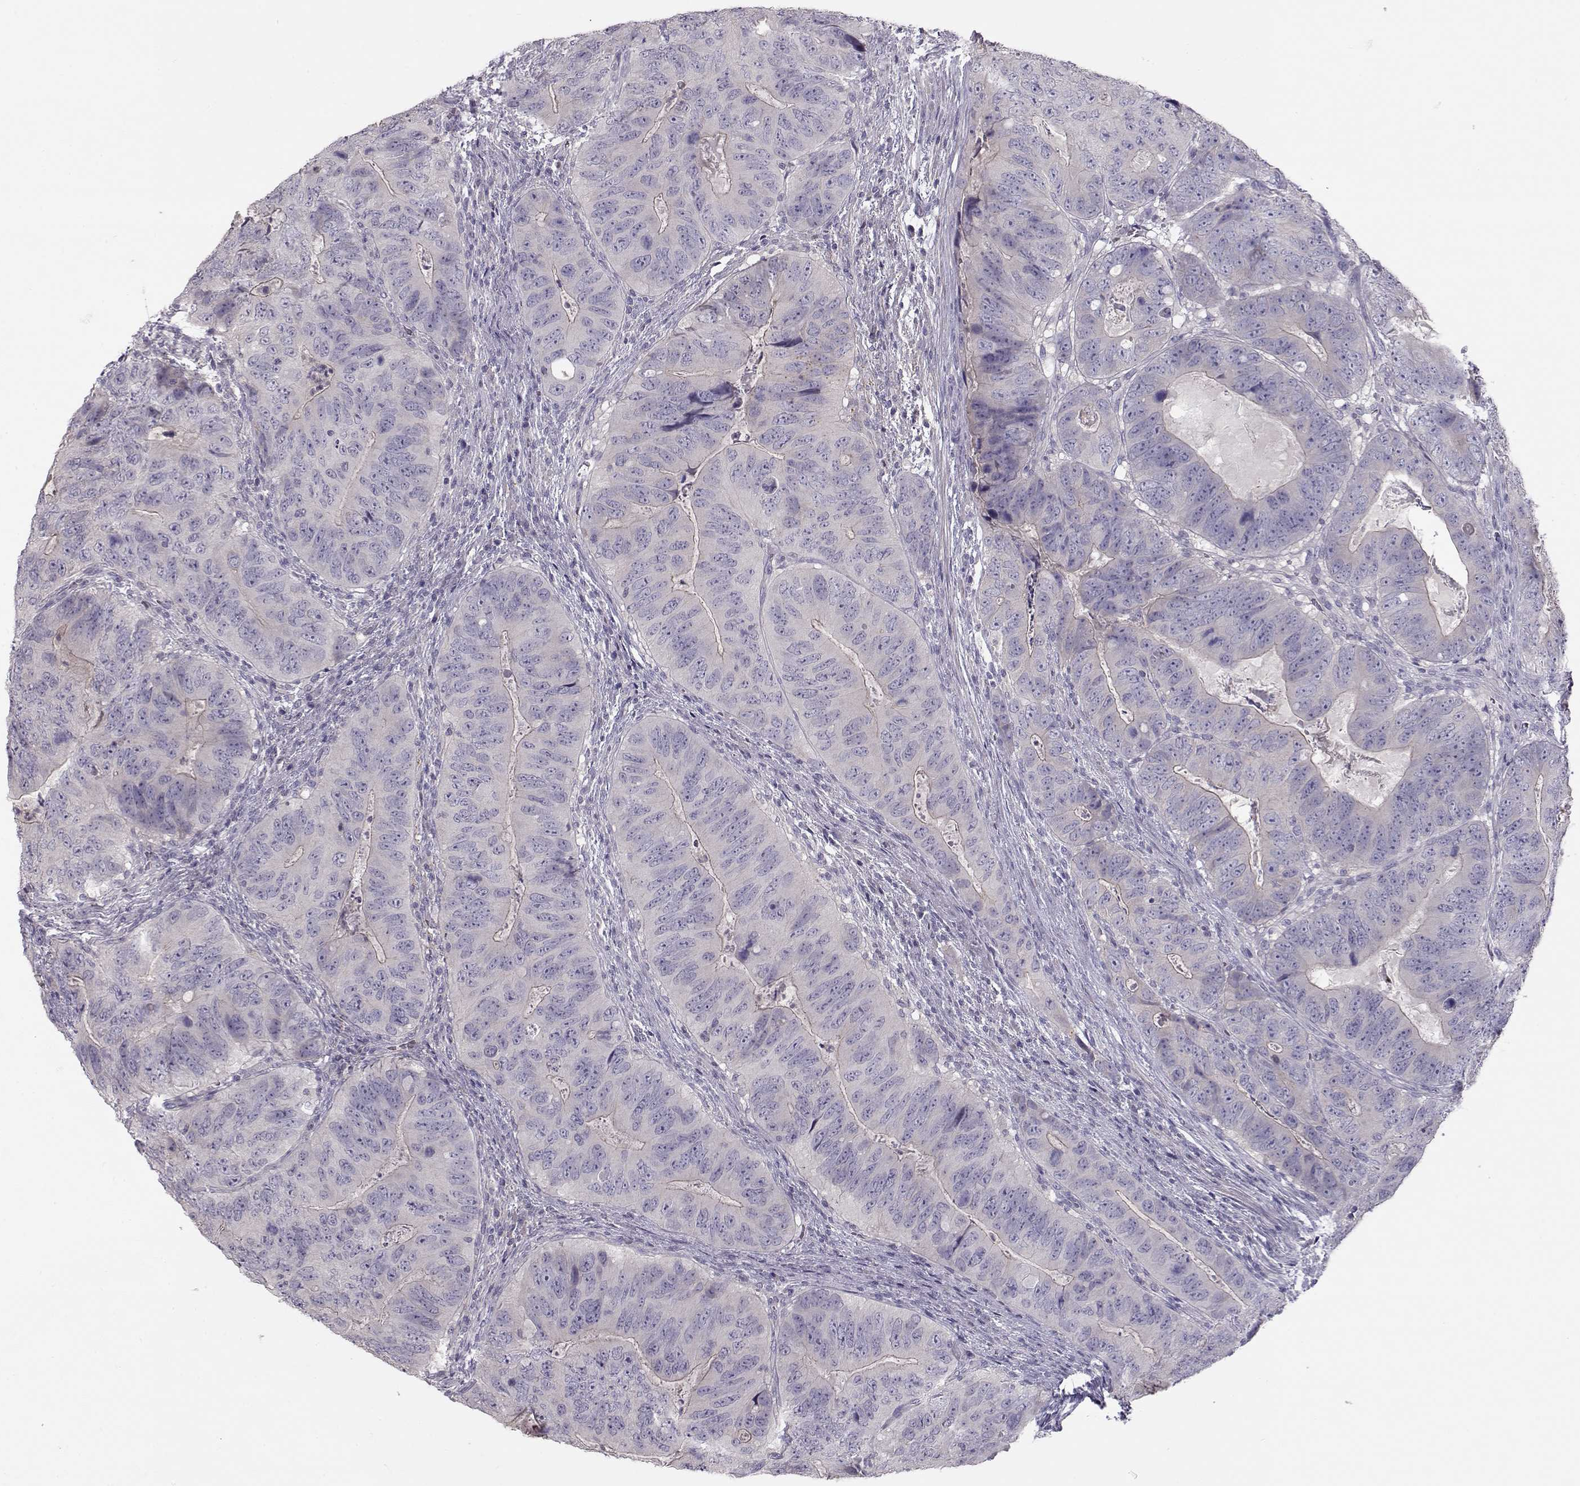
{"staining": {"intensity": "negative", "quantity": "none", "location": "none"}, "tissue": "colorectal cancer", "cell_type": "Tumor cells", "image_type": "cancer", "snomed": [{"axis": "morphology", "description": "Adenocarcinoma, NOS"}, {"axis": "topography", "description": "Colon"}], "caption": "High power microscopy photomicrograph of an IHC photomicrograph of colorectal adenocarcinoma, revealing no significant positivity in tumor cells. (IHC, brightfield microscopy, high magnification).", "gene": "GRK1", "patient": {"sex": "male", "age": 79}}